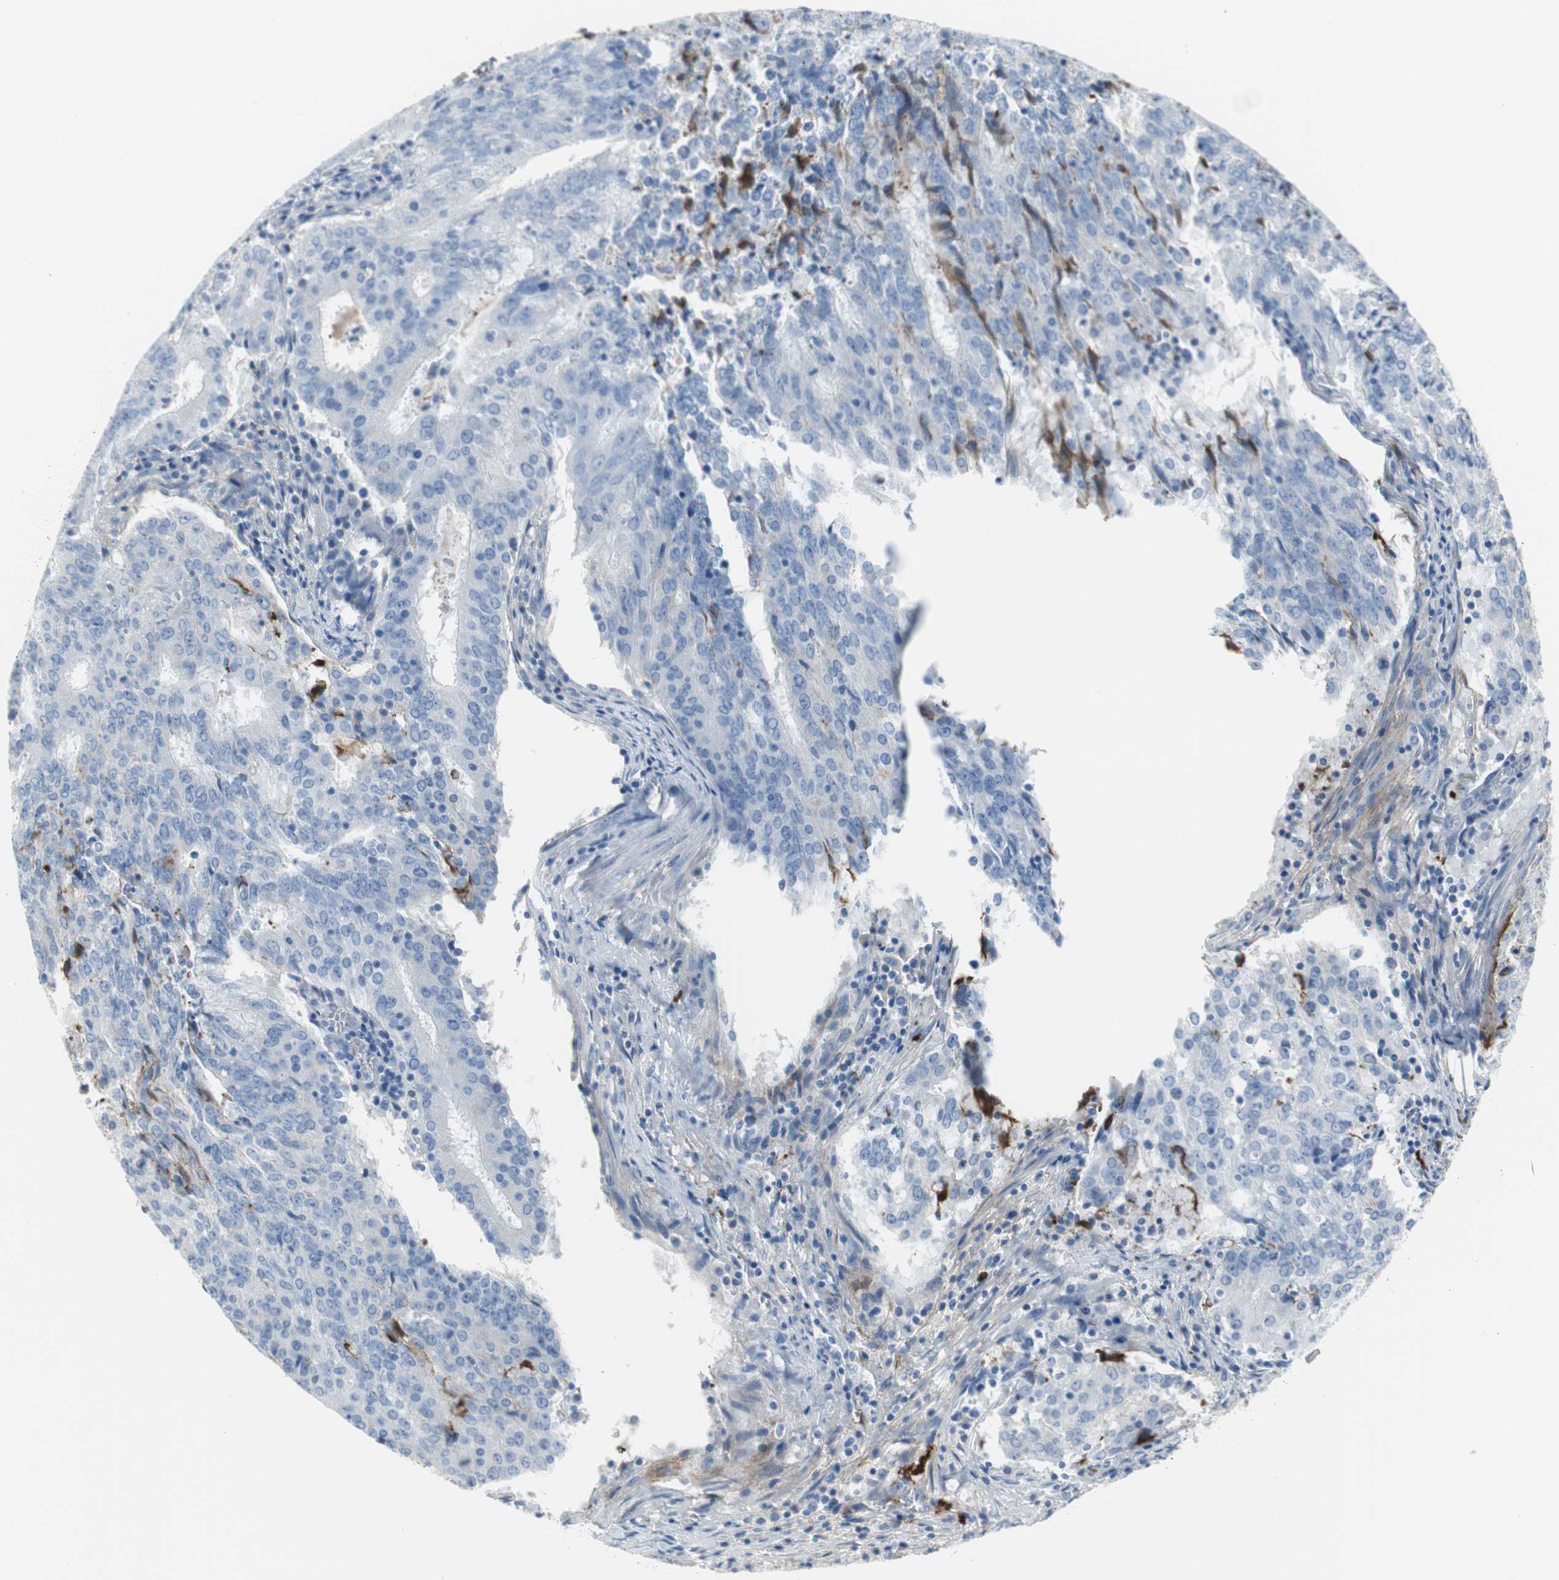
{"staining": {"intensity": "negative", "quantity": "none", "location": "none"}, "tissue": "cervical cancer", "cell_type": "Tumor cells", "image_type": "cancer", "snomed": [{"axis": "morphology", "description": "Adenocarcinoma, NOS"}, {"axis": "topography", "description": "Cervix"}], "caption": "Protein analysis of cervical cancer displays no significant staining in tumor cells. (Immunohistochemistry, brightfield microscopy, high magnification).", "gene": "APCS", "patient": {"sex": "female", "age": 44}}